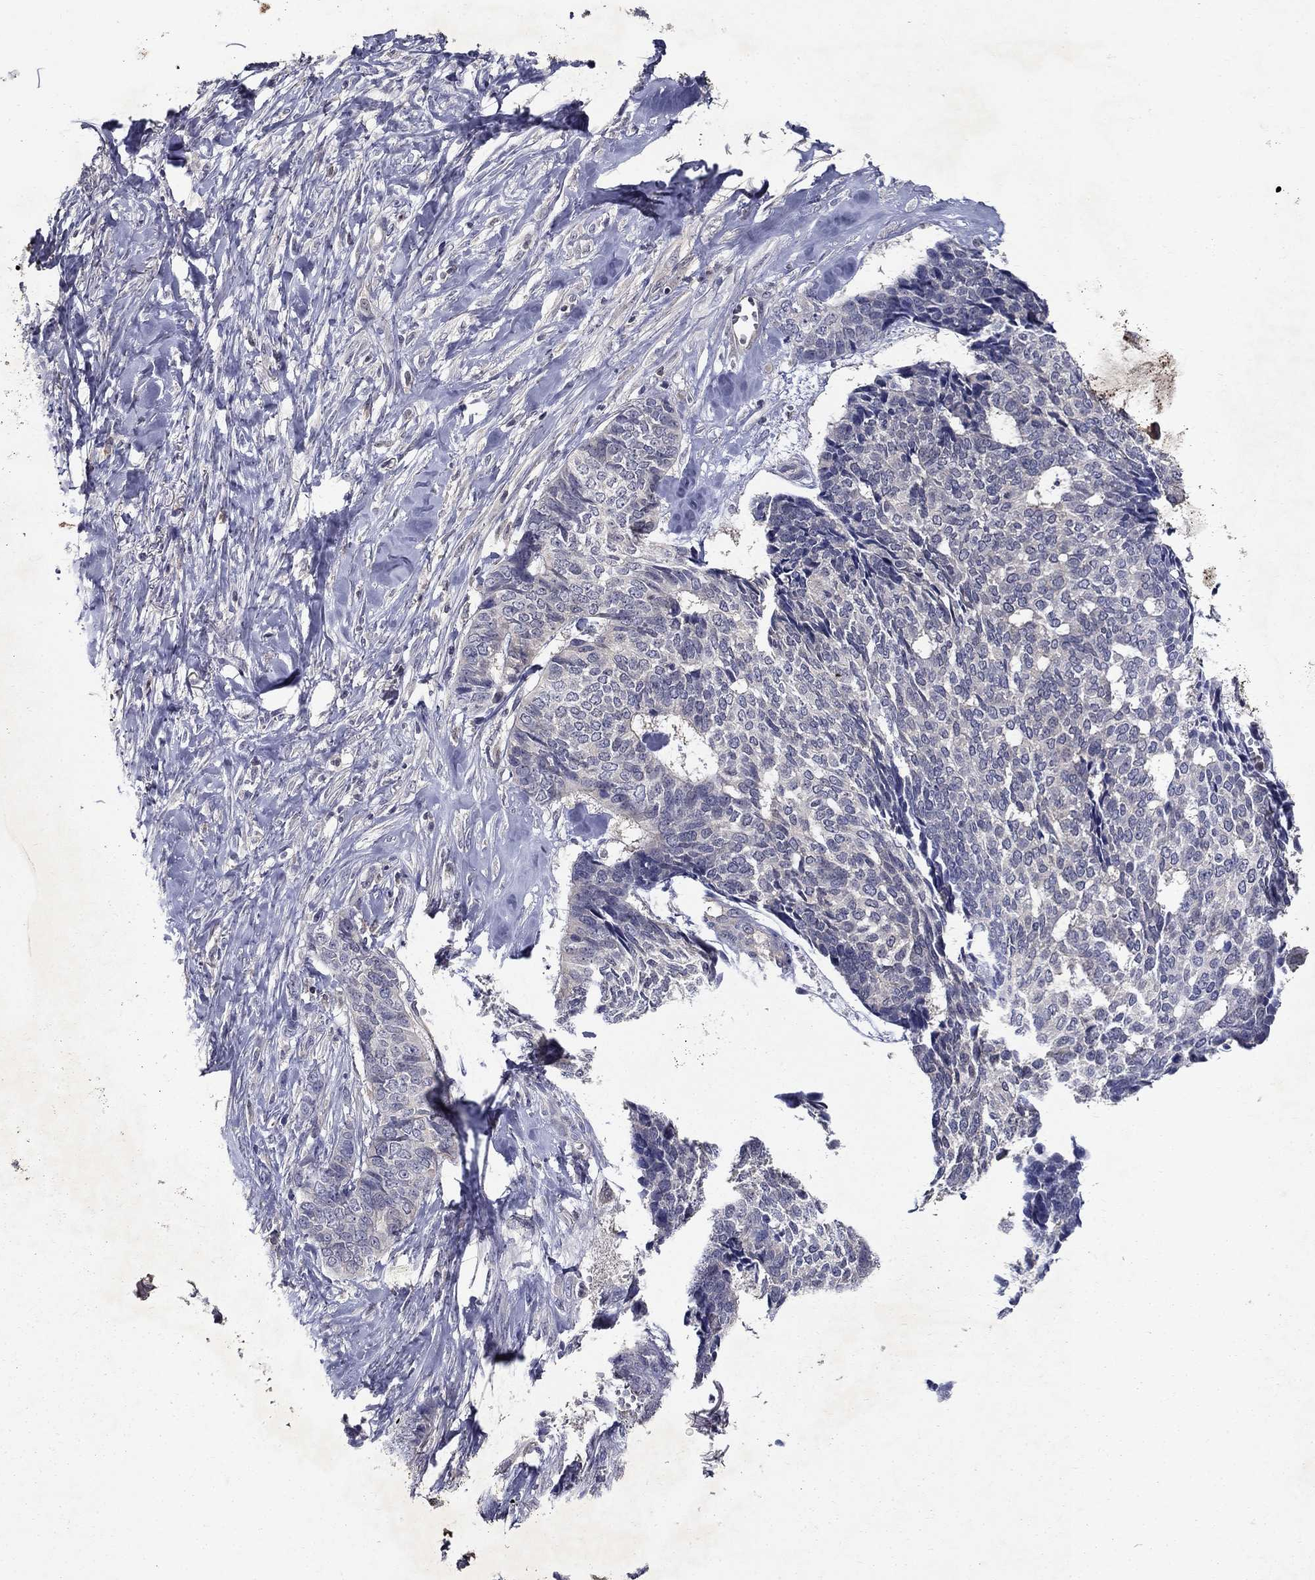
{"staining": {"intensity": "negative", "quantity": "none", "location": "none"}, "tissue": "skin cancer", "cell_type": "Tumor cells", "image_type": "cancer", "snomed": [{"axis": "morphology", "description": "Basal cell carcinoma"}, {"axis": "topography", "description": "Skin"}], "caption": "Skin basal cell carcinoma stained for a protein using IHC displays no expression tumor cells.", "gene": "GLTP", "patient": {"sex": "male", "age": 86}}